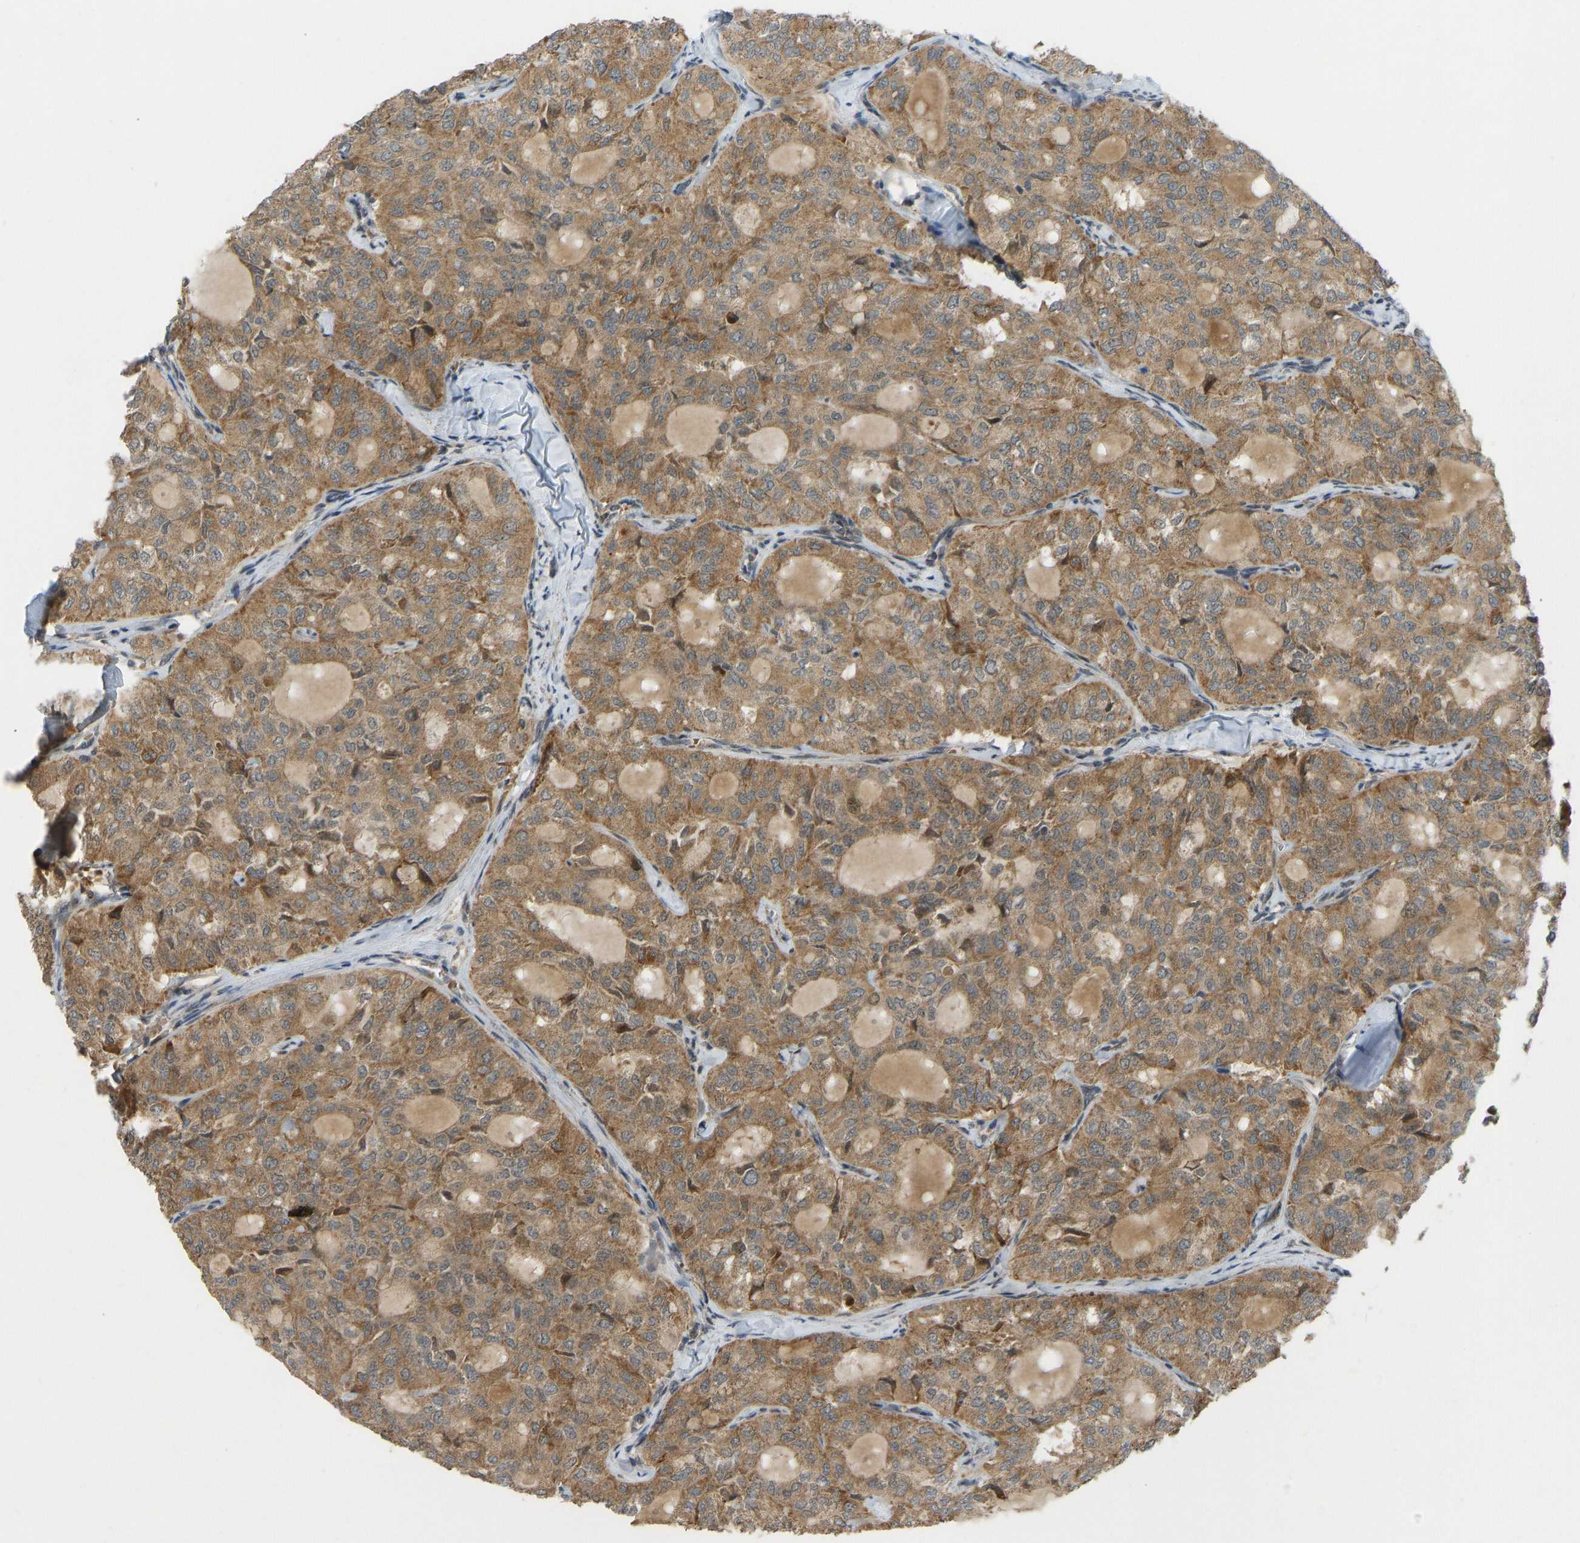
{"staining": {"intensity": "moderate", "quantity": ">75%", "location": "cytoplasmic/membranous"}, "tissue": "thyroid cancer", "cell_type": "Tumor cells", "image_type": "cancer", "snomed": [{"axis": "morphology", "description": "Follicular adenoma carcinoma, NOS"}, {"axis": "topography", "description": "Thyroid gland"}], "caption": "Approximately >75% of tumor cells in human follicular adenoma carcinoma (thyroid) display moderate cytoplasmic/membranous protein positivity as visualized by brown immunohistochemical staining.", "gene": "ACADS", "patient": {"sex": "male", "age": 75}}